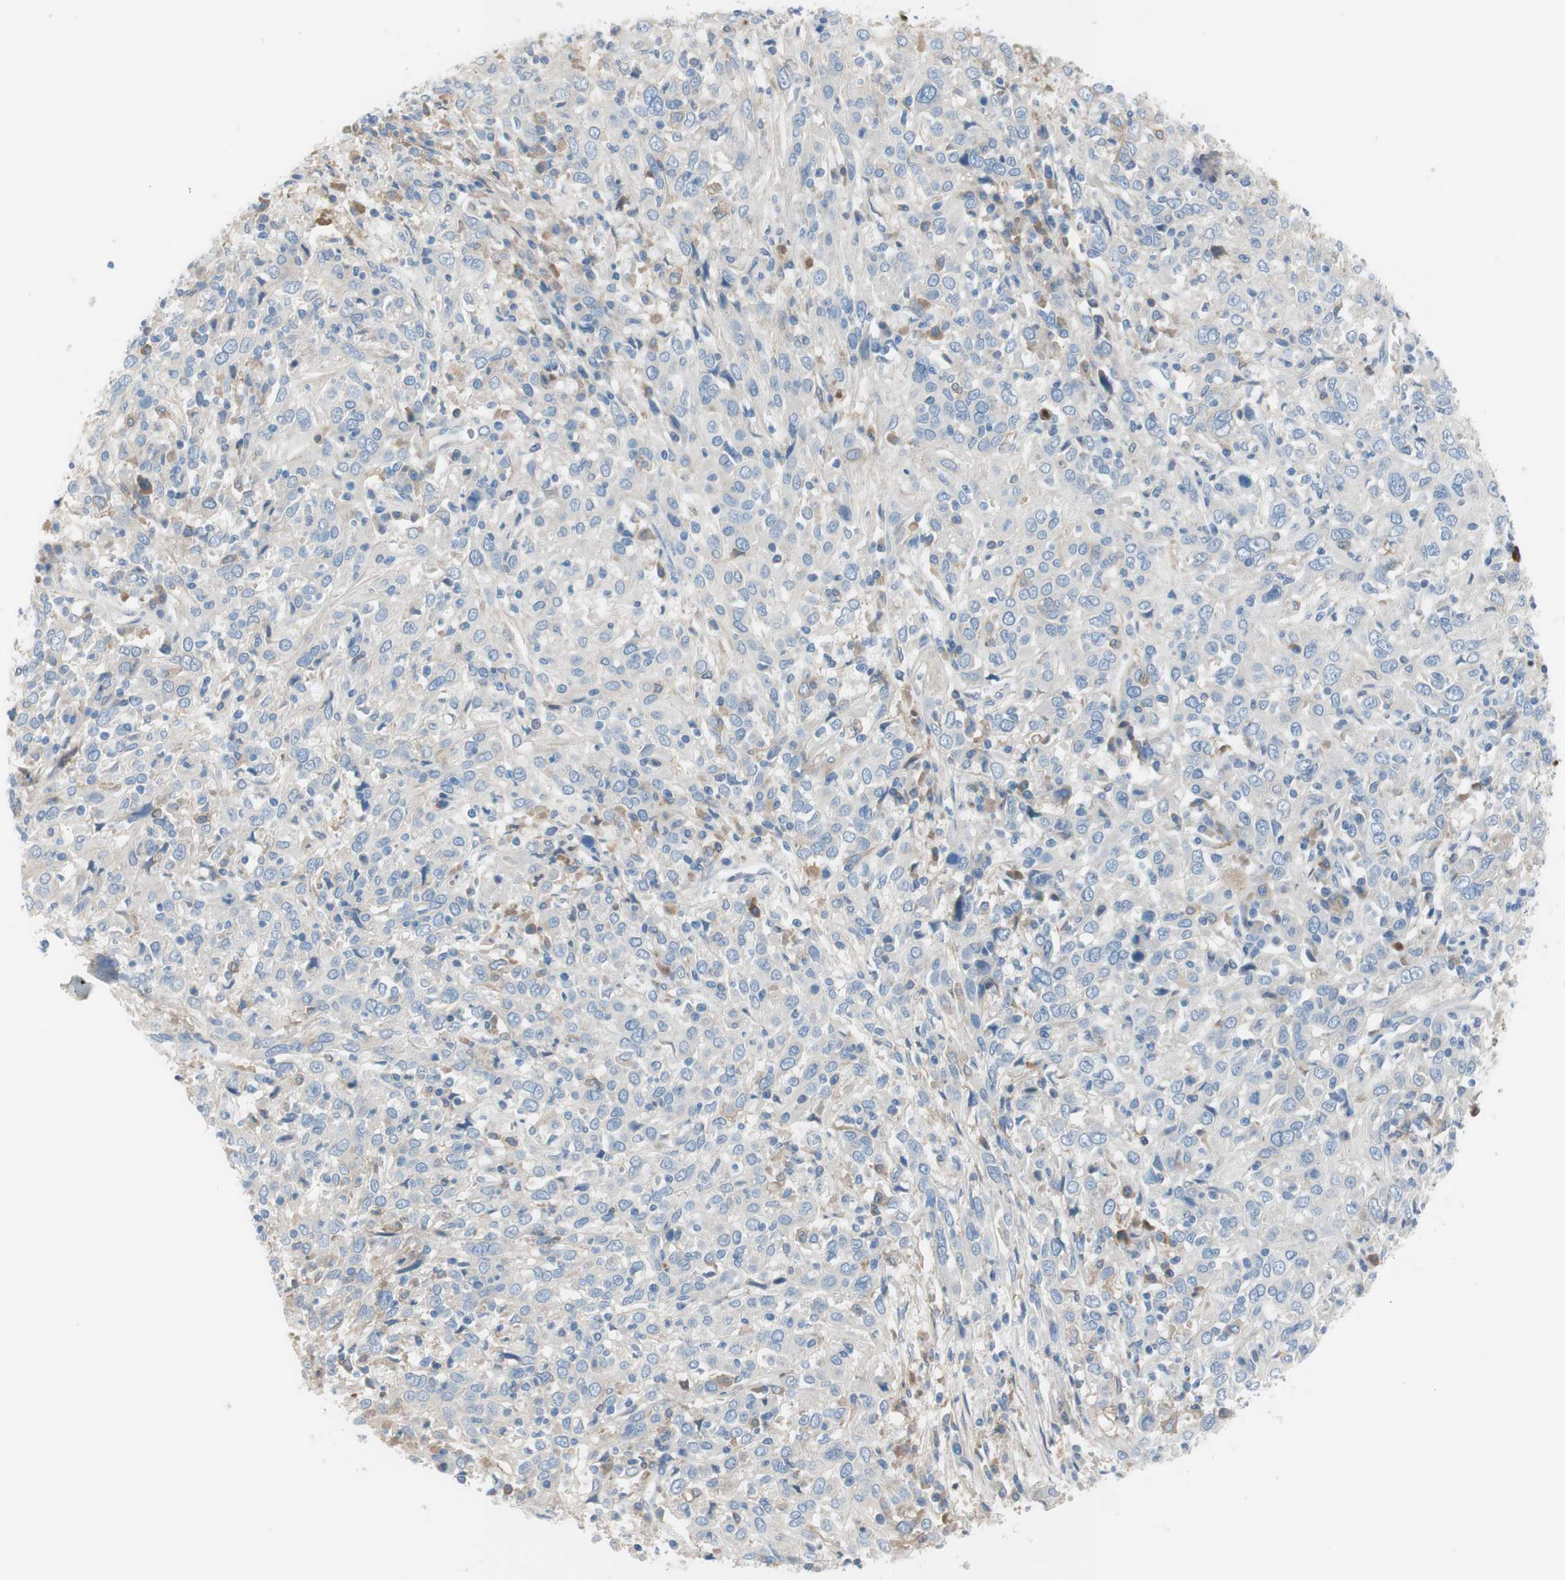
{"staining": {"intensity": "negative", "quantity": "none", "location": "none"}, "tissue": "cervical cancer", "cell_type": "Tumor cells", "image_type": "cancer", "snomed": [{"axis": "morphology", "description": "Squamous cell carcinoma, NOS"}, {"axis": "topography", "description": "Cervix"}], "caption": "Immunohistochemistry image of human squamous cell carcinoma (cervical) stained for a protein (brown), which displays no positivity in tumor cells.", "gene": "FDFT1", "patient": {"sex": "female", "age": 46}}